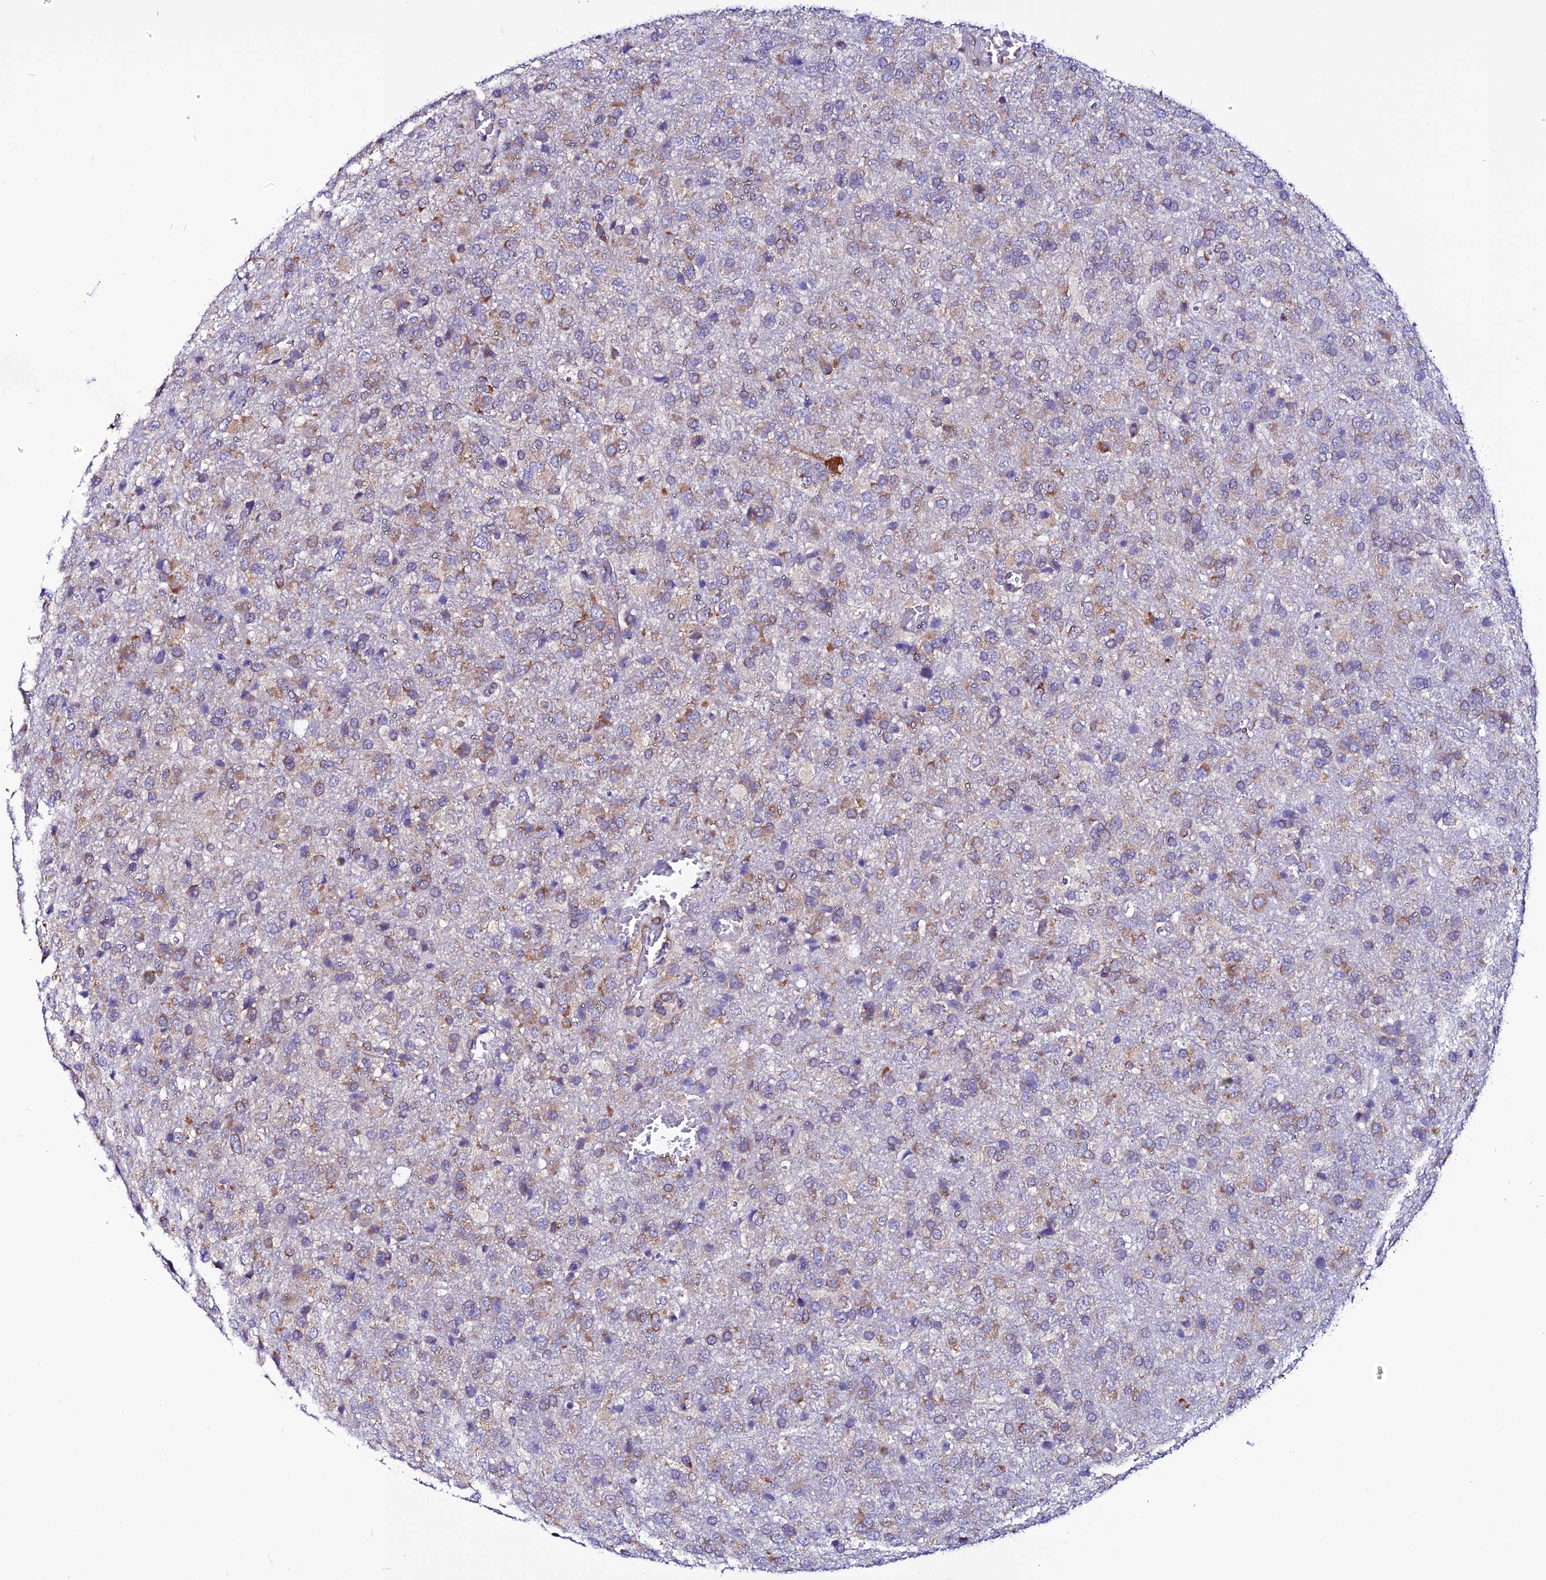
{"staining": {"intensity": "moderate", "quantity": ">75%", "location": "cytoplasmic/membranous"}, "tissue": "glioma", "cell_type": "Tumor cells", "image_type": "cancer", "snomed": [{"axis": "morphology", "description": "Glioma, malignant, High grade"}, {"axis": "topography", "description": "Brain"}], "caption": "Protein staining demonstrates moderate cytoplasmic/membranous positivity in about >75% of tumor cells in high-grade glioma (malignant).", "gene": "EEF1G", "patient": {"sex": "female", "age": 74}}